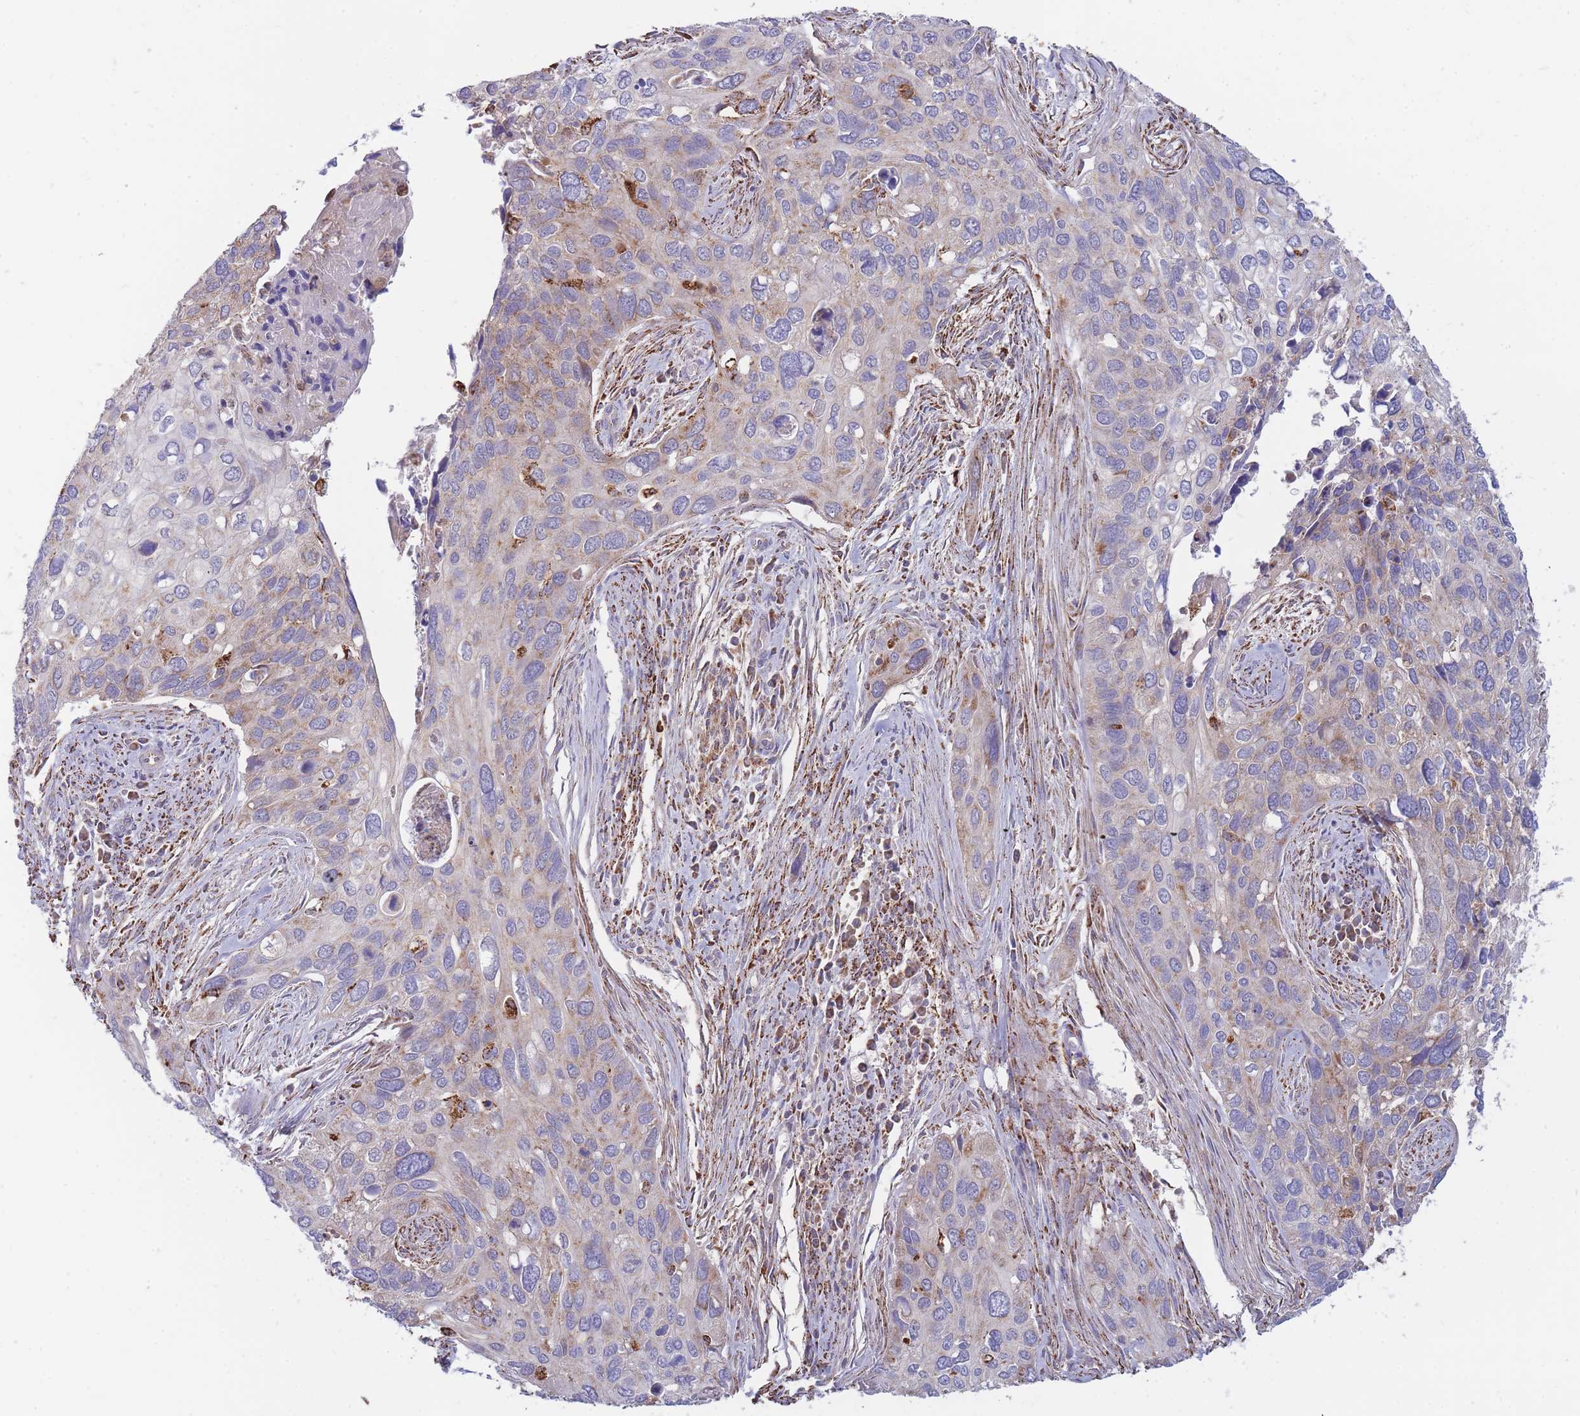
{"staining": {"intensity": "weak", "quantity": "<25%", "location": "cytoplasmic/membranous"}, "tissue": "cervical cancer", "cell_type": "Tumor cells", "image_type": "cancer", "snomed": [{"axis": "morphology", "description": "Squamous cell carcinoma, NOS"}, {"axis": "topography", "description": "Cervix"}], "caption": "Tumor cells are negative for brown protein staining in squamous cell carcinoma (cervical). Nuclei are stained in blue.", "gene": "MRPL17", "patient": {"sex": "female", "age": 55}}